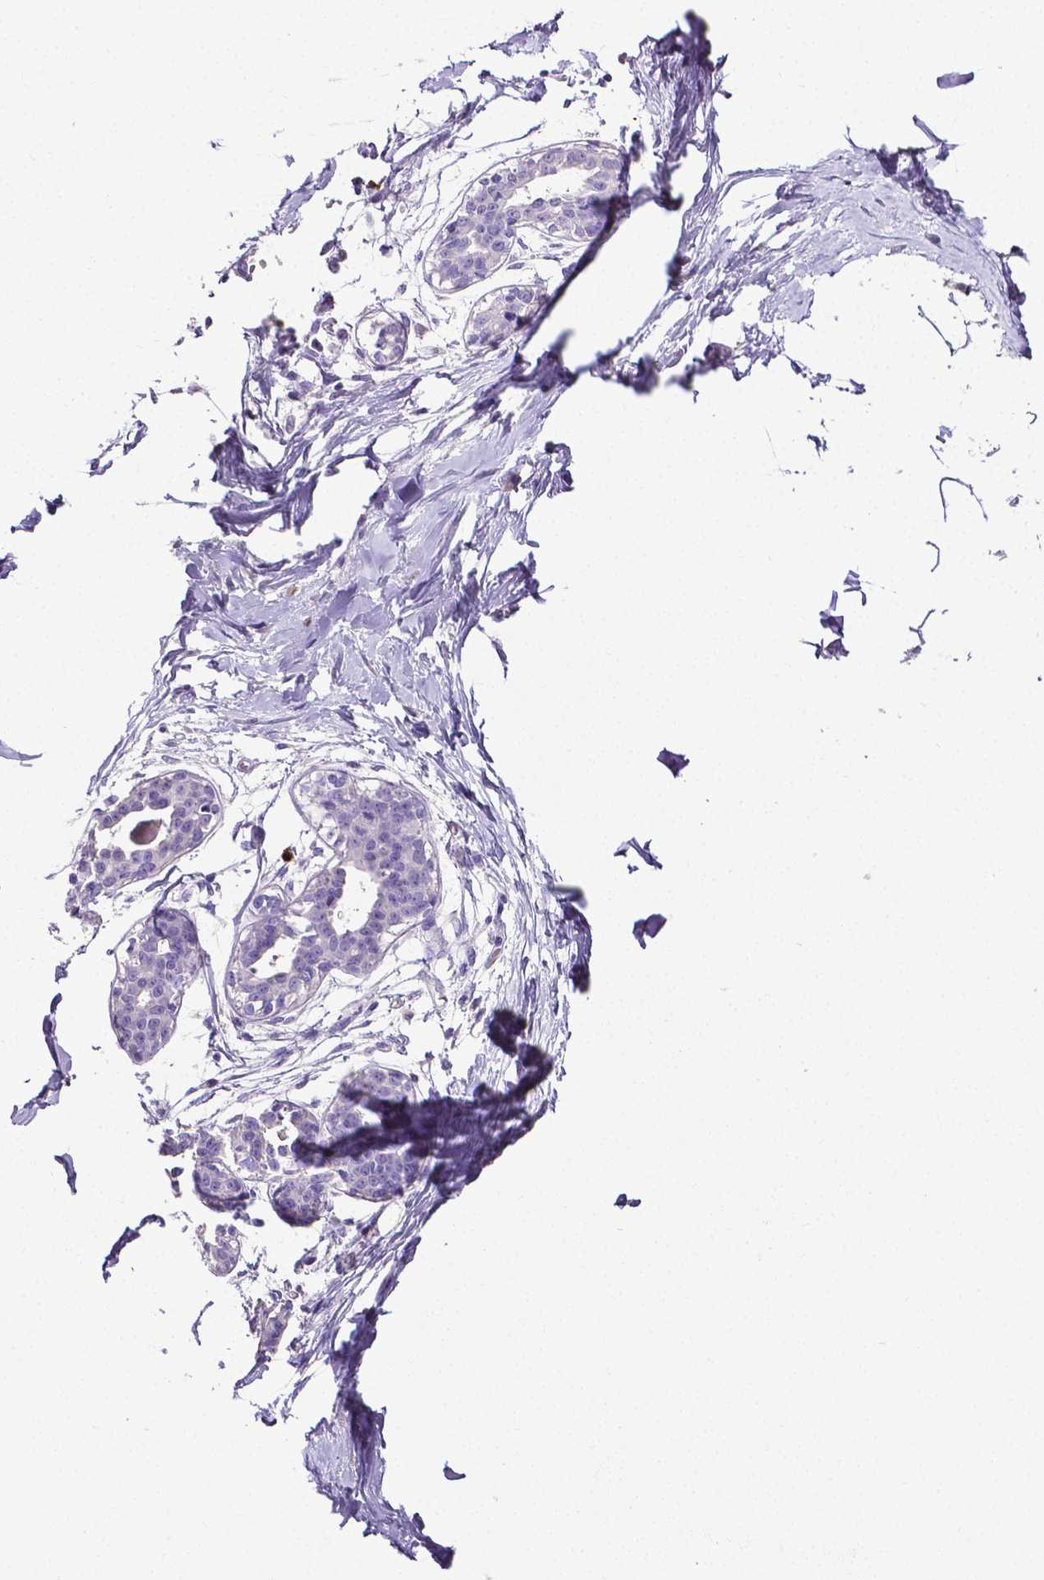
{"staining": {"intensity": "negative", "quantity": "none", "location": "none"}, "tissue": "breast", "cell_type": "Adipocytes", "image_type": "normal", "snomed": [{"axis": "morphology", "description": "Normal tissue, NOS"}, {"axis": "topography", "description": "Breast"}], "caption": "The immunohistochemistry photomicrograph has no significant staining in adipocytes of breast. Brightfield microscopy of immunohistochemistry (IHC) stained with DAB (3,3'-diaminobenzidine) (brown) and hematoxylin (blue), captured at high magnification.", "gene": "MMP9", "patient": {"sex": "female", "age": 45}}